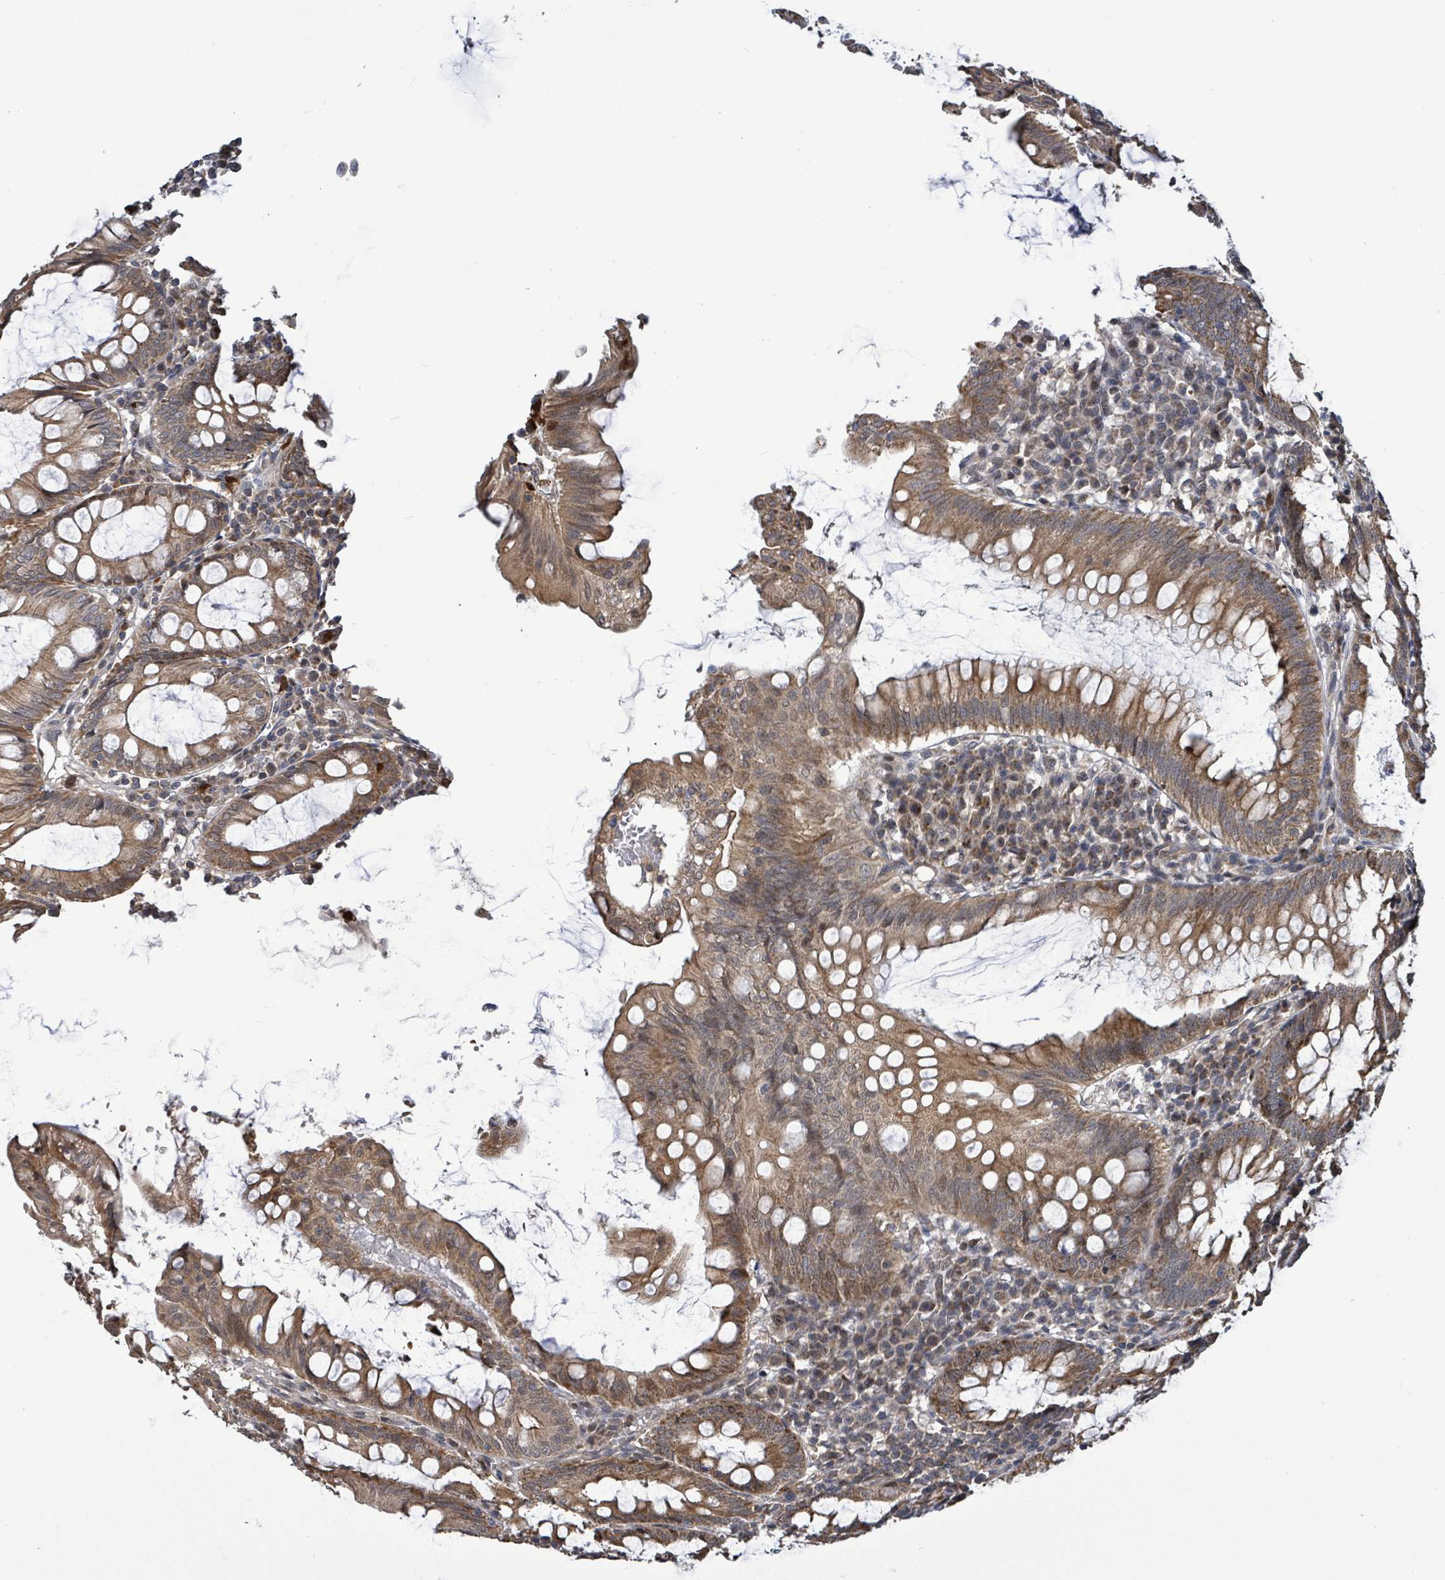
{"staining": {"intensity": "moderate", "quantity": ">75%", "location": "cytoplasmic/membranous"}, "tissue": "appendix", "cell_type": "Glandular cells", "image_type": "normal", "snomed": [{"axis": "morphology", "description": "Normal tissue, NOS"}, {"axis": "topography", "description": "Appendix"}], "caption": "Immunohistochemistry (IHC) of normal human appendix reveals medium levels of moderate cytoplasmic/membranous expression in approximately >75% of glandular cells.", "gene": "COQ6", "patient": {"sex": "male", "age": 83}}